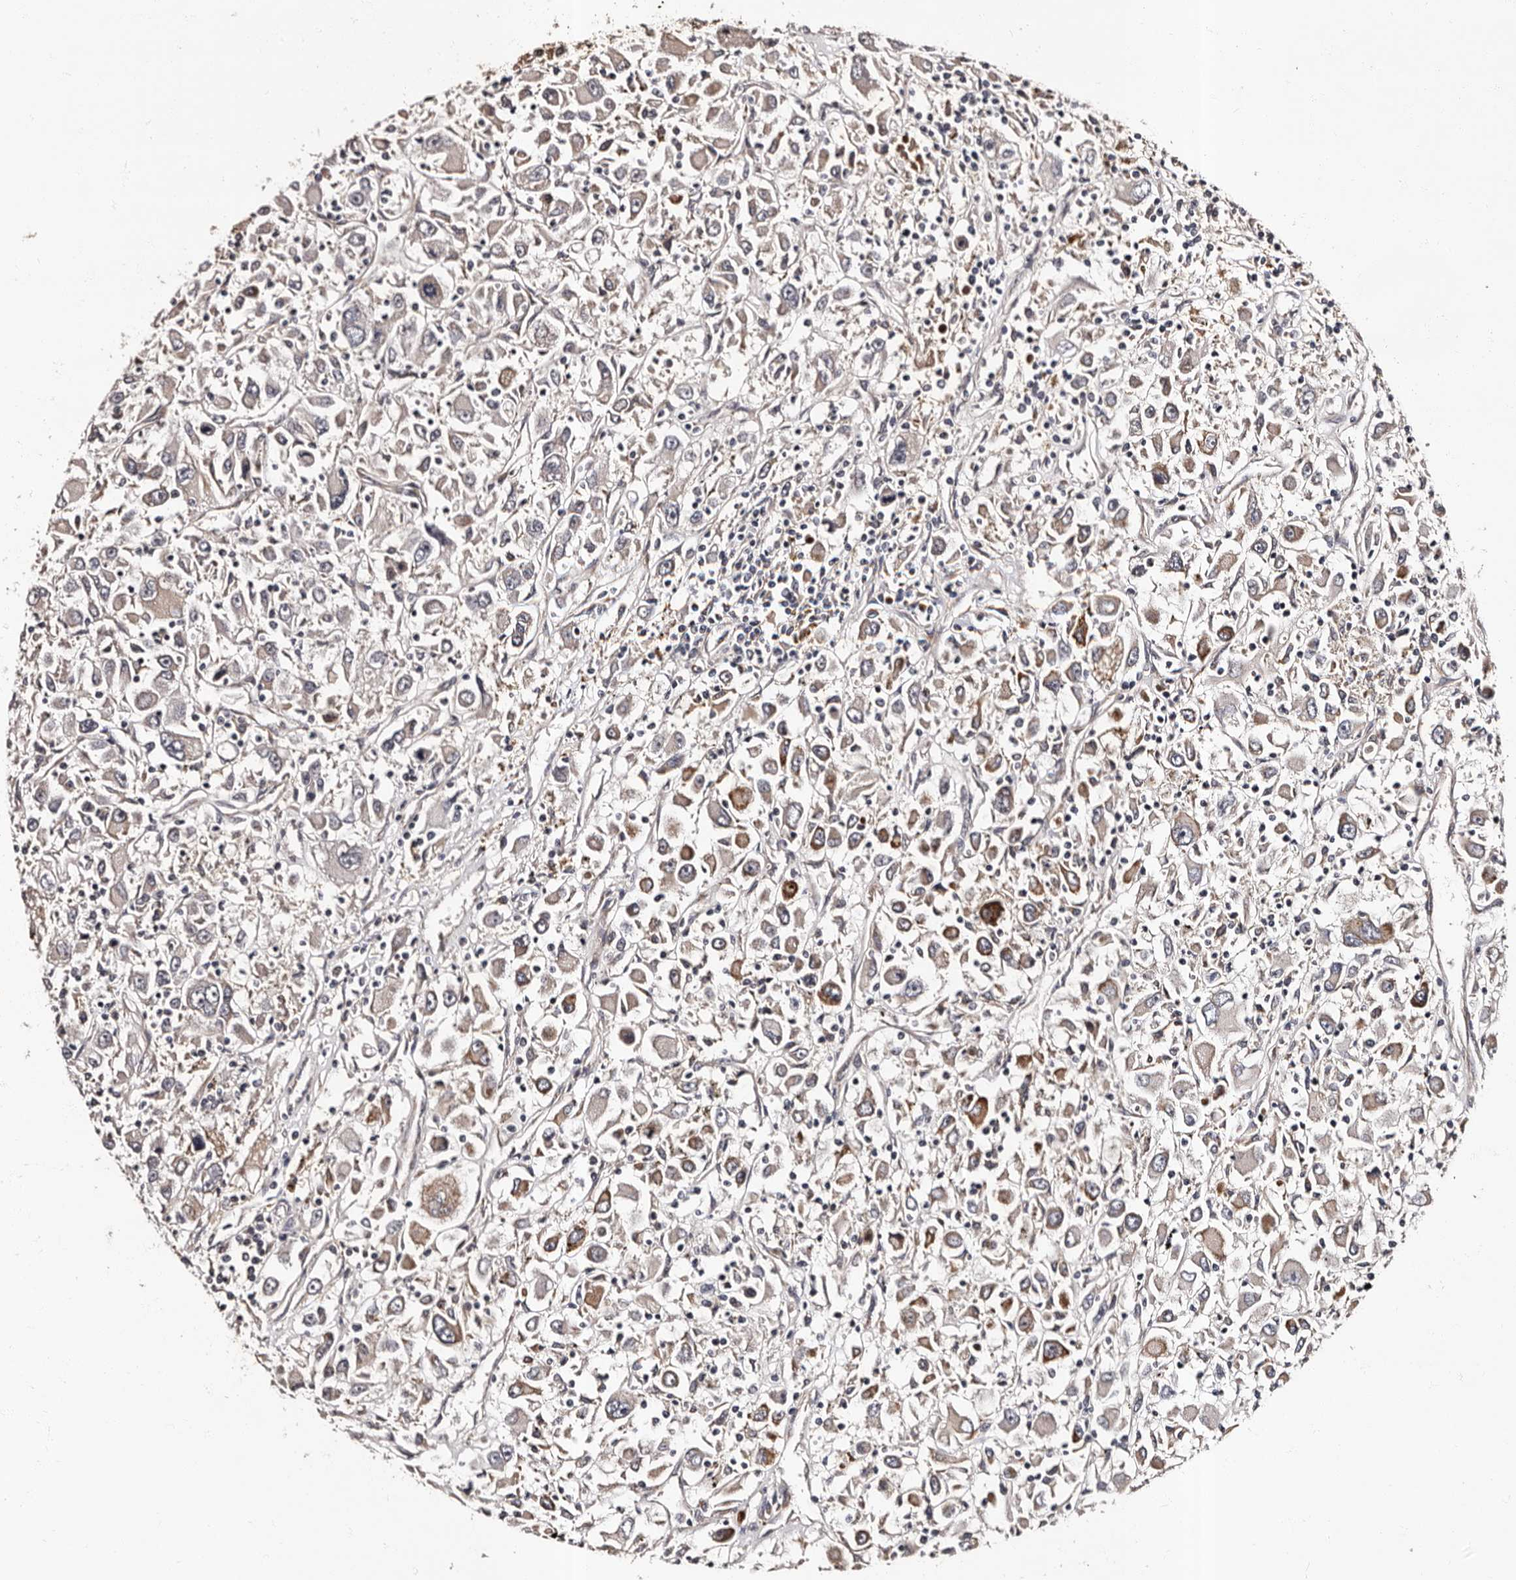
{"staining": {"intensity": "moderate", "quantity": "<25%", "location": "cytoplasmic/membranous"}, "tissue": "renal cancer", "cell_type": "Tumor cells", "image_type": "cancer", "snomed": [{"axis": "morphology", "description": "Adenocarcinoma, NOS"}, {"axis": "topography", "description": "Kidney"}], "caption": "Moderate cytoplasmic/membranous protein staining is appreciated in approximately <25% of tumor cells in renal cancer.", "gene": "ADCK5", "patient": {"sex": "female", "age": 52}}